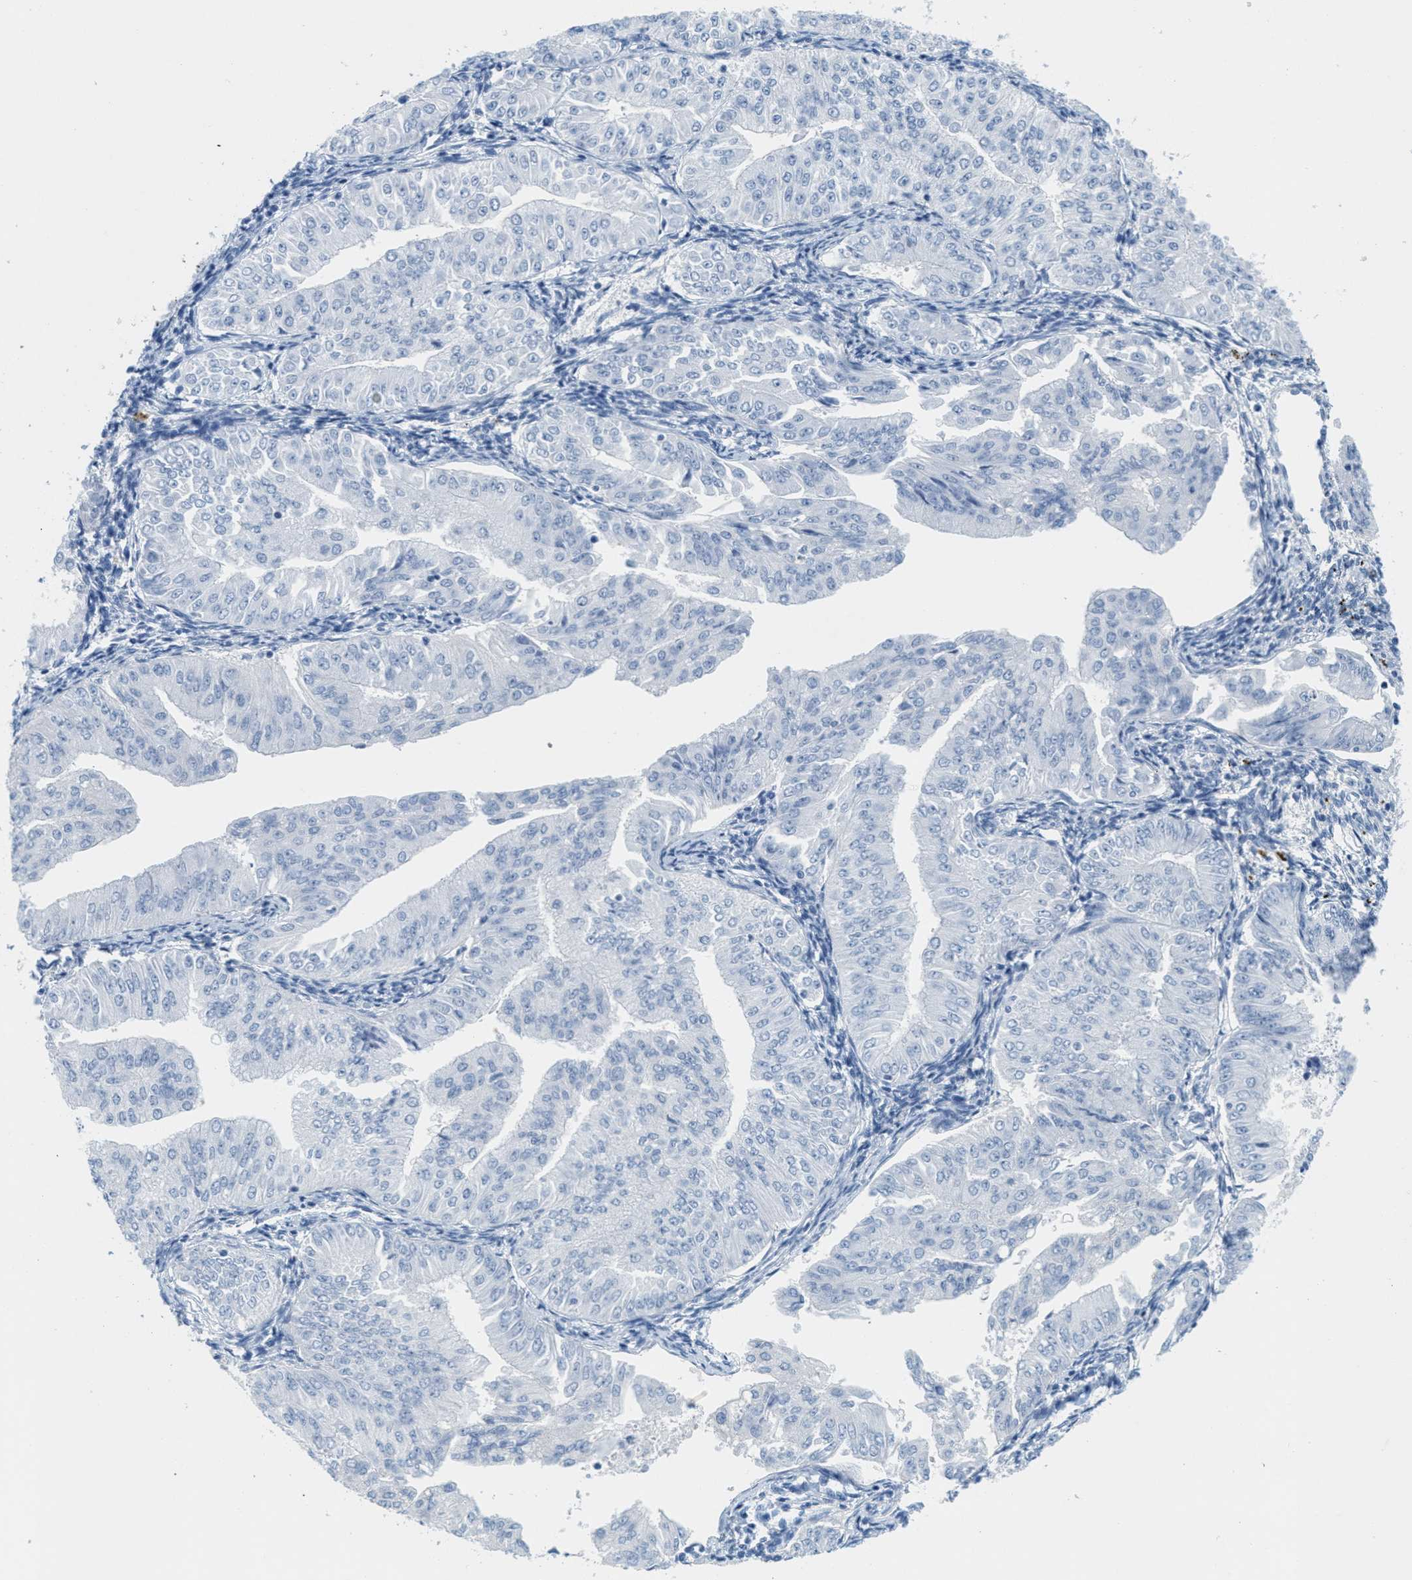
{"staining": {"intensity": "negative", "quantity": "none", "location": "none"}, "tissue": "endometrial cancer", "cell_type": "Tumor cells", "image_type": "cancer", "snomed": [{"axis": "morphology", "description": "Normal tissue, NOS"}, {"axis": "morphology", "description": "Adenocarcinoma, NOS"}, {"axis": "topography", "description": "Endometrium"}], "caption": "Immunohistochemical staining of endometrial adenocarcinoma exhibits no significant positivity in tumor cells.", "gene": "GPM6A", "patient": {"sex": "female", "age": 53}}